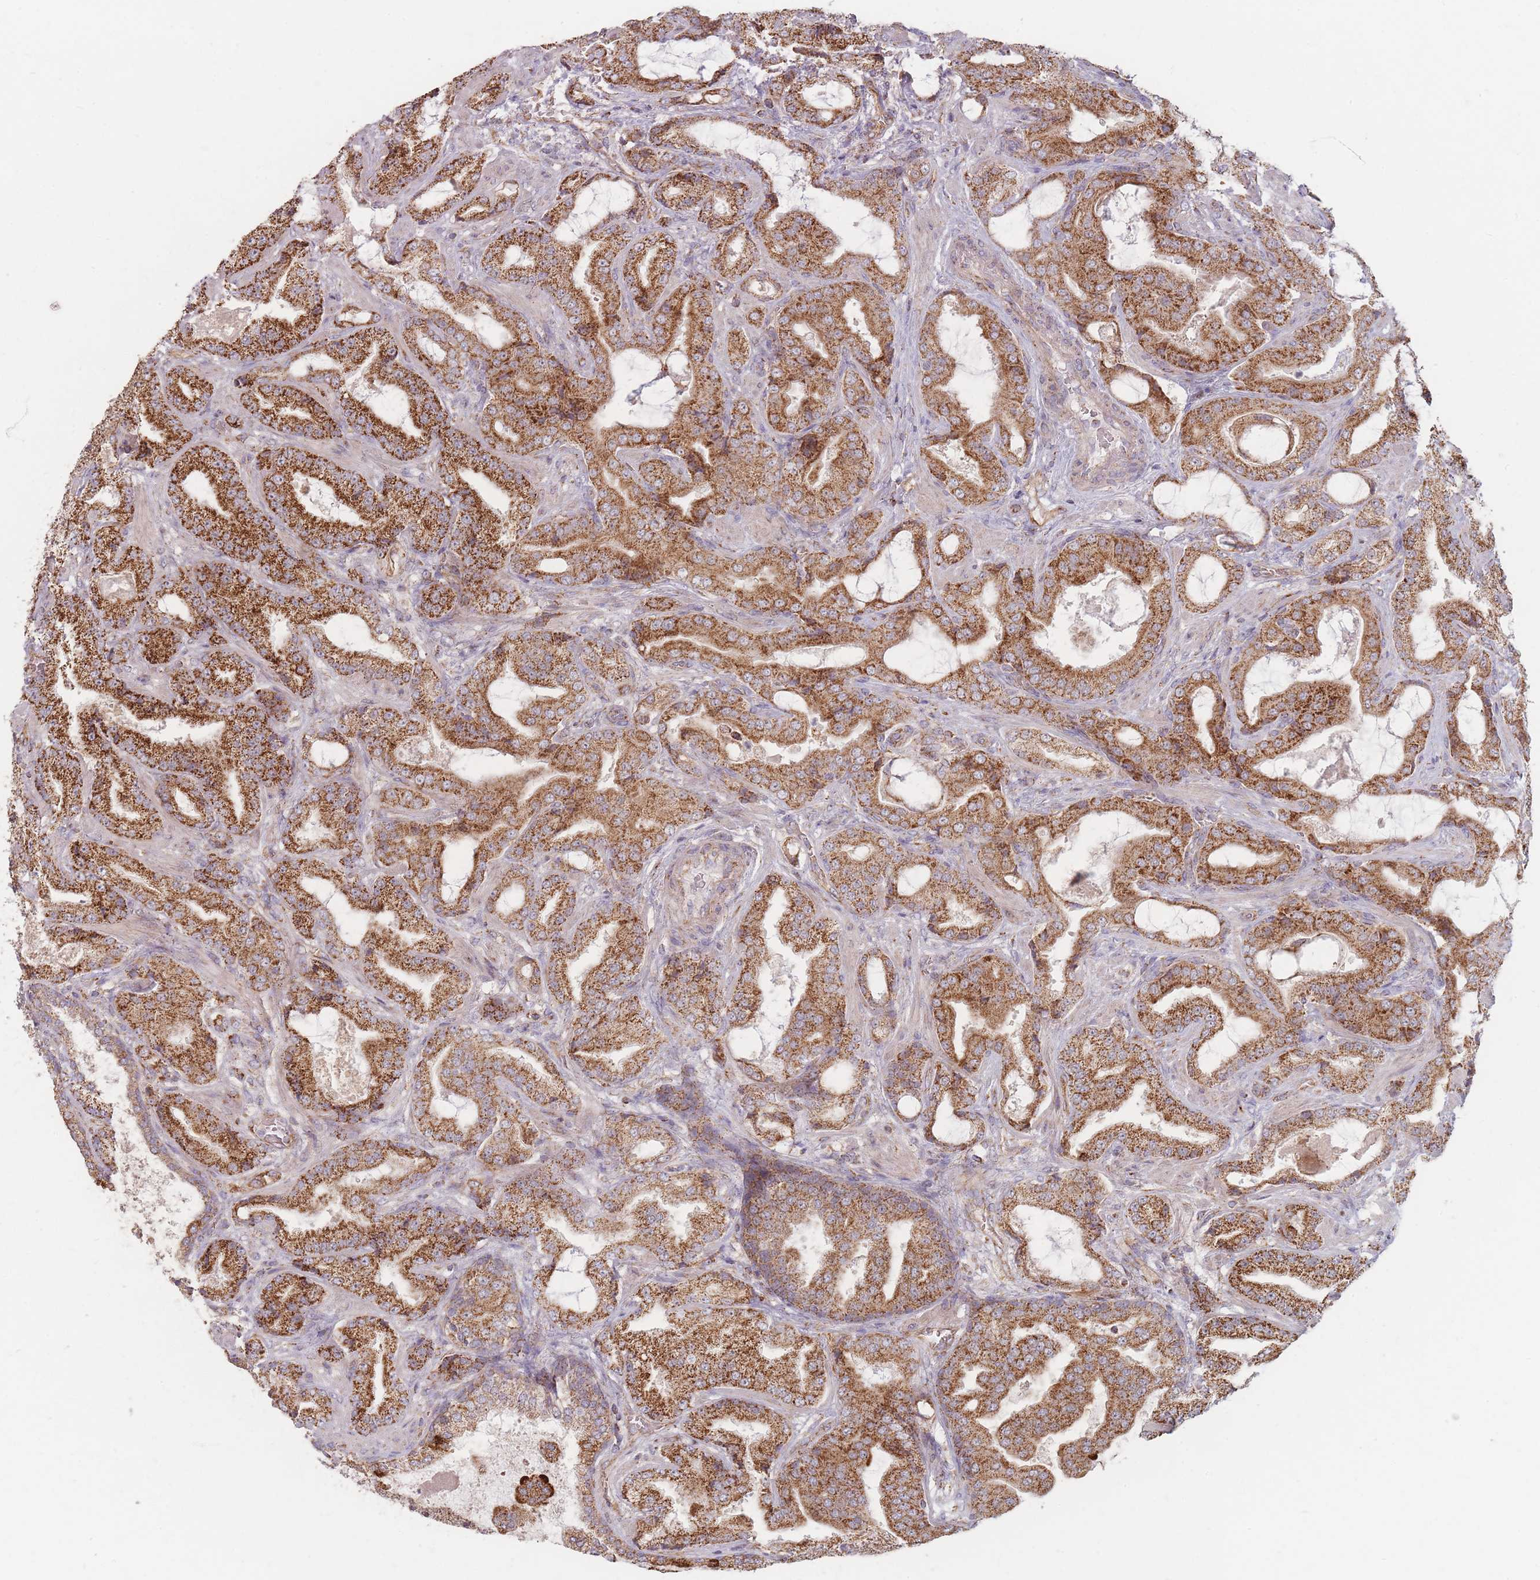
{"staining": {"intensity": "strong", "quantity": ">75%", "location": "cytoplasmic/membranous"}, "tissue": "prostate cancer", "cell_type": "Tumor cells", "image_type": "cancer", "snomed": [{"axis": "morphology", "description": "Adenocarcinoma, High grade"}, {"axis": "topography", "description": "Prostate"}], "caption": "Prostate cancer was stained to show a protein in brown. There is high levels of strong cytoplasmic/membranous staining in about >75% of tumor cells. Using DAB (3,3'-diaminobenzidine) (brown) and hematoxylin (blue) stains, captured at high magnification using brightfield microscopy.", "gene": "ESRP2", "patient": {"sex": "male", "age": 68}}